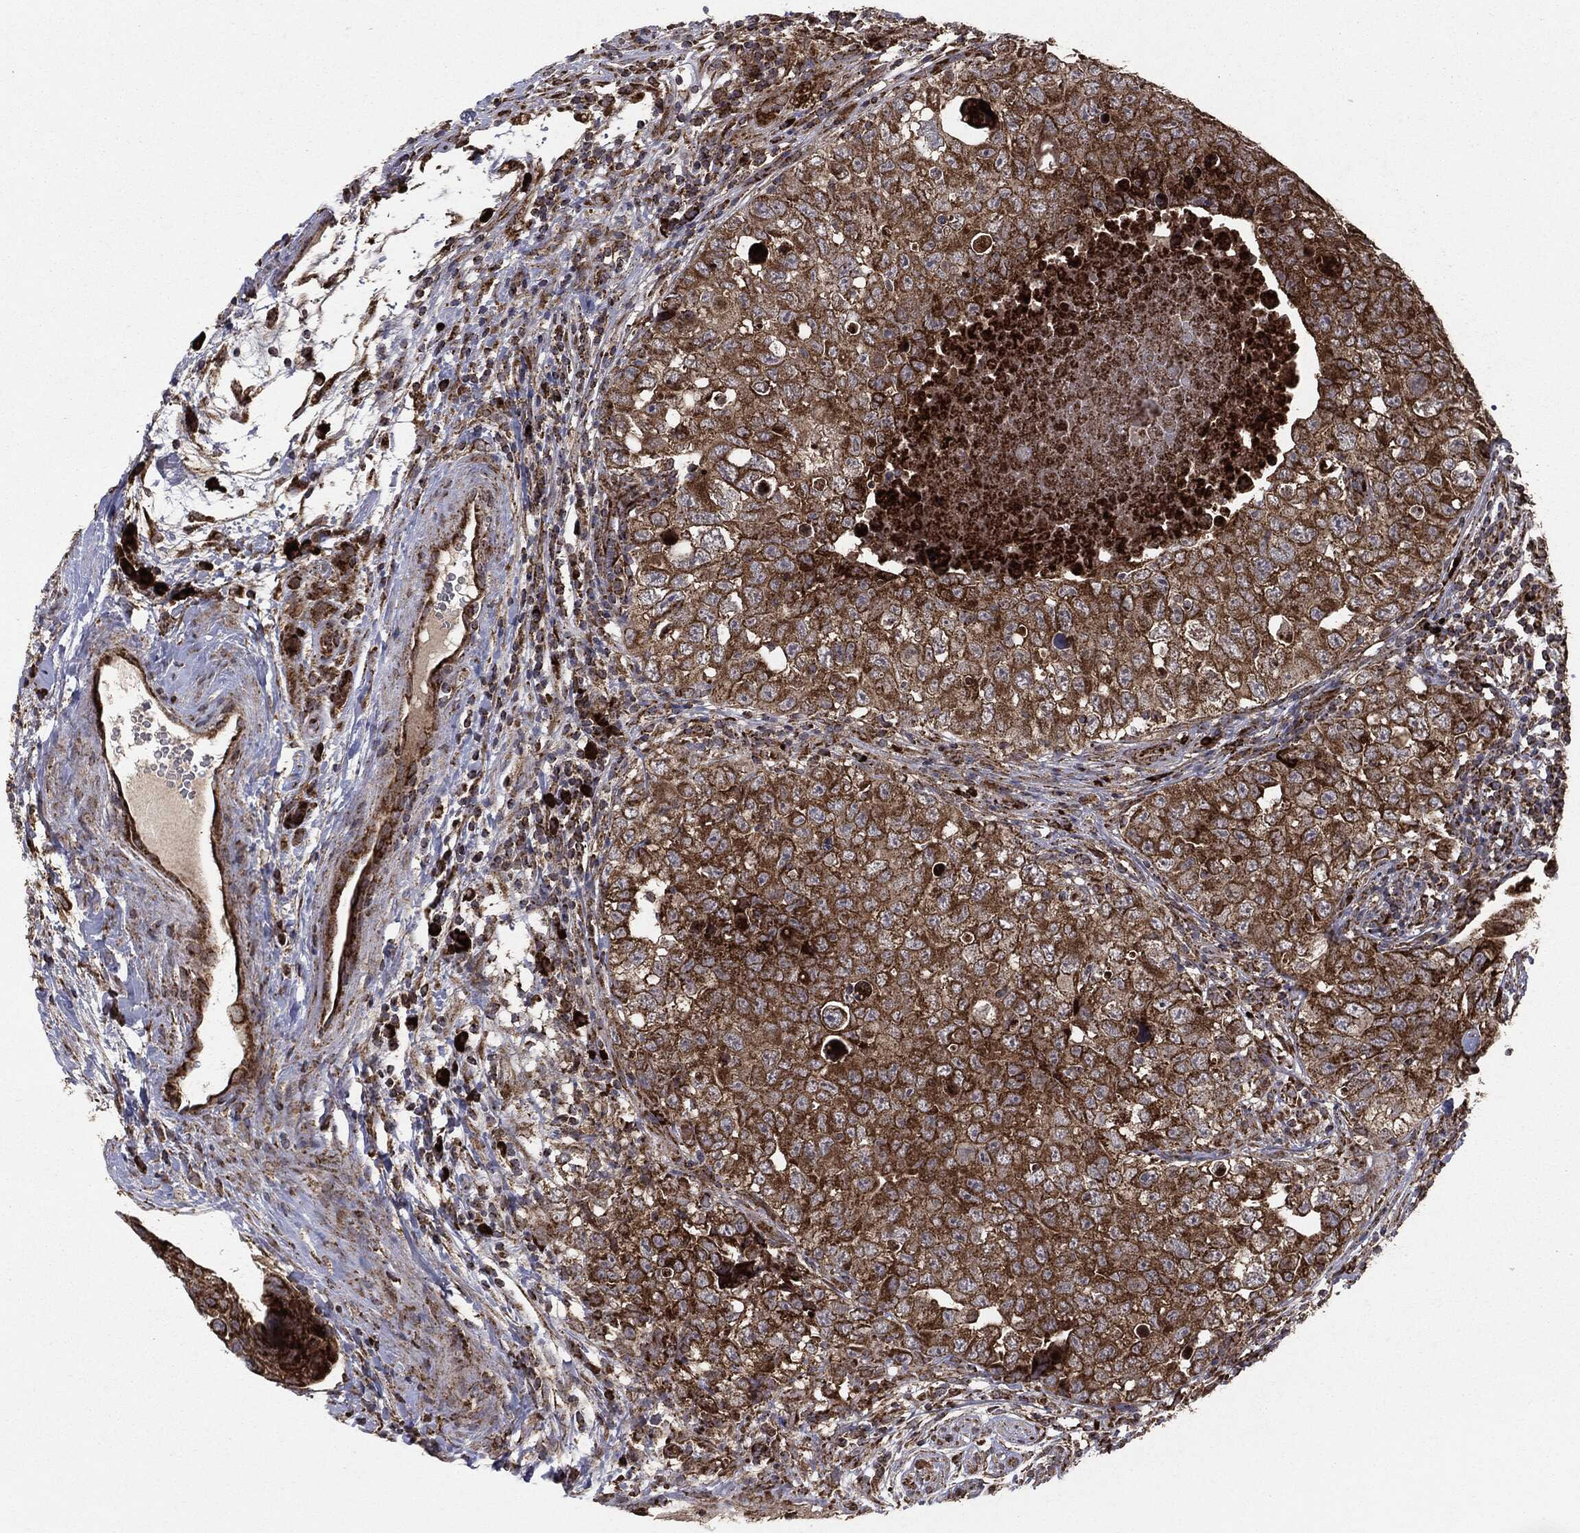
{"staining": {"intensity": "strong", "quantity": ">75%", "location": "cytoplasmic/membranous"}, "tissue": "testis cancer", "cell_type": "Tumor cells", "image_type": "cancer", "snomed": [{"axis": "morphology", "description": "Seminoma, NOS"}, {"axis": "topography", "description": "Testis"}], "caption": "Immunohistochemistry micrograph of neoplastic tissue: testis seminoma stained using IHC demonstrates high levels of strong protein expression localized specifically in the cytoplasmic/membranous of tumor cells, appearing as a cytoplasmic/membranous brown color.", "gene": "MAP2K1", "patient": {"sex": "male", "age": 34}}